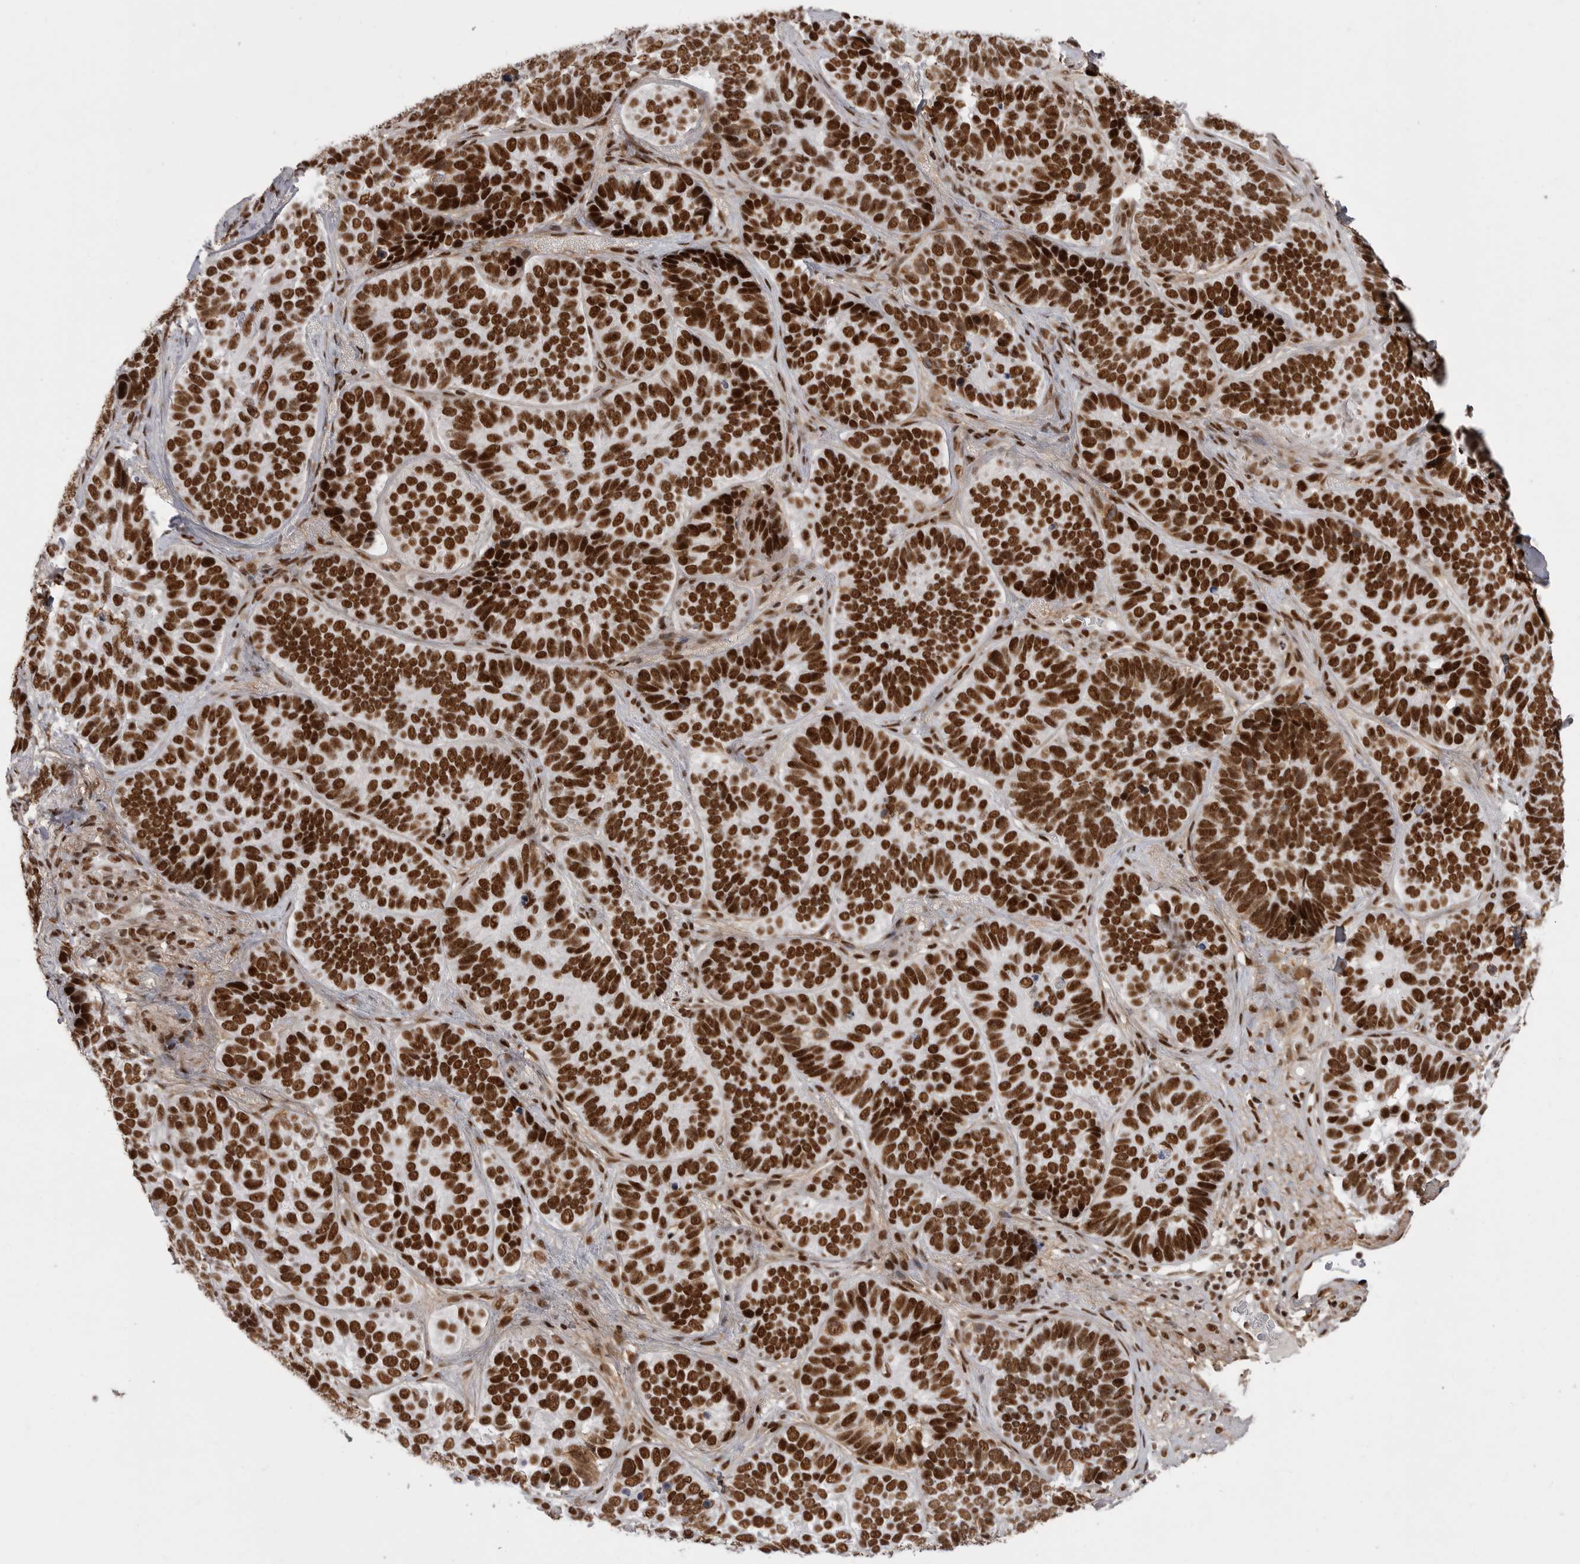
{"staining": {"intensity": "strong", "quantity": ">75%", "location": "nuclear"}, "tissue": "skin cancer", "cell_type": "Tumor cells", "image_type": "cancer", "snomed": [{"axis": "morphology", "description": "Basal cell carcinoma"}, {"axis": "topography", "description": "Skin"}], "caption": "Protein staining by immunohistochemistry reveals strong nuclear positivity in approximately >75% of tumor cells in skin basal cell carcinoma.", "gene": "PPP1R8", "patient": {"sex": "male", "age": 62}}